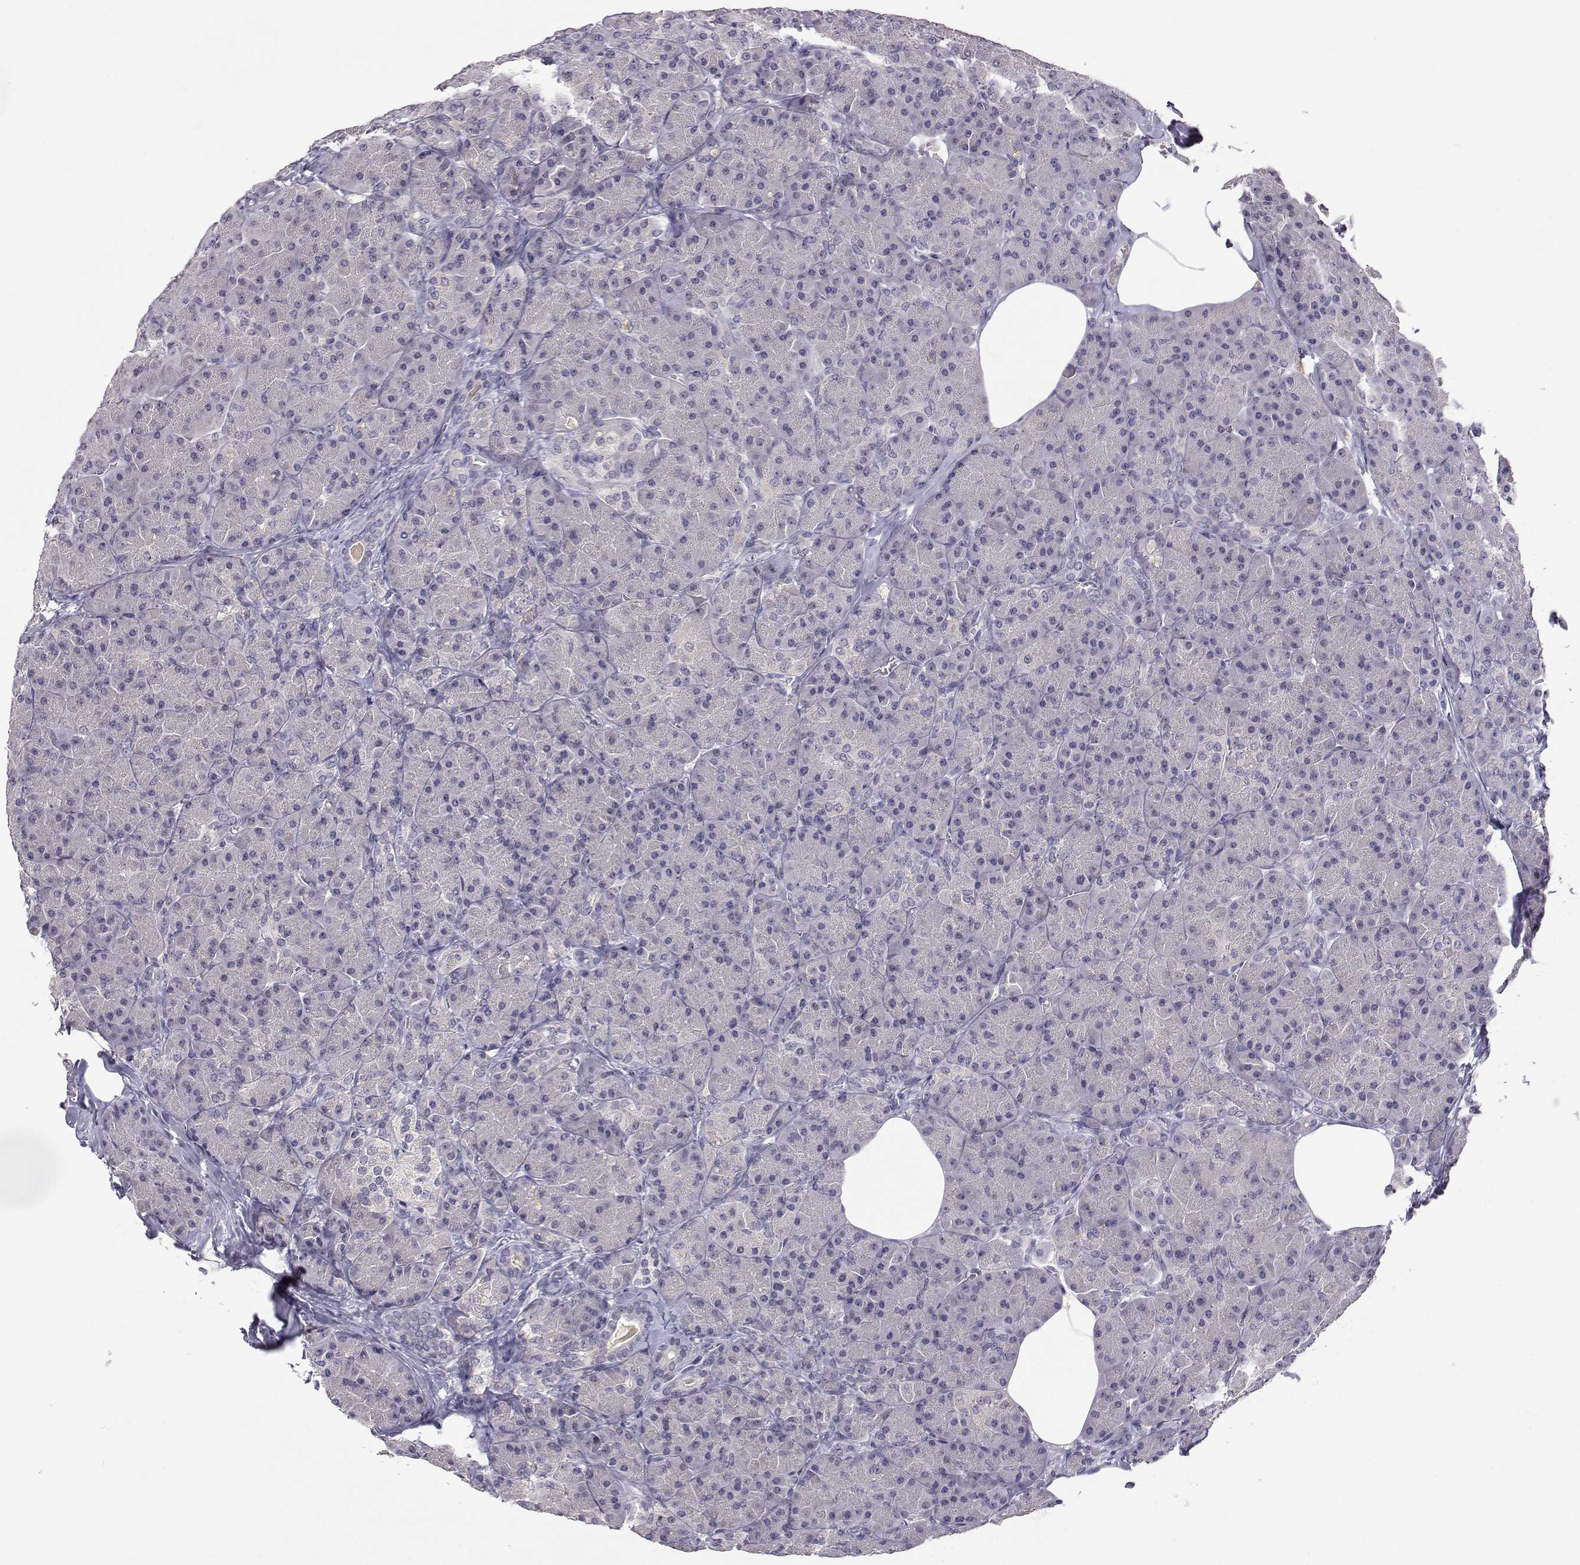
{"staining": {"intensity": "negative", "quantity": "none", "location": "none"}, "tissue": "pancreas", "cell_type": "Exocrine glandular cells", "image_type": "normal", "snomed": [{"axis": "morphology", "description": "Normal tissue, NOS"}, {"axis": "topography", "description": "Pancreas"}], "caption": "This is an immunohistochemistry micrograph of benign pancreas. There is no positivity in exocrine glandular cells.", "gene": "SLC6A3", "patient": {"sex": "male", "age": 57}}